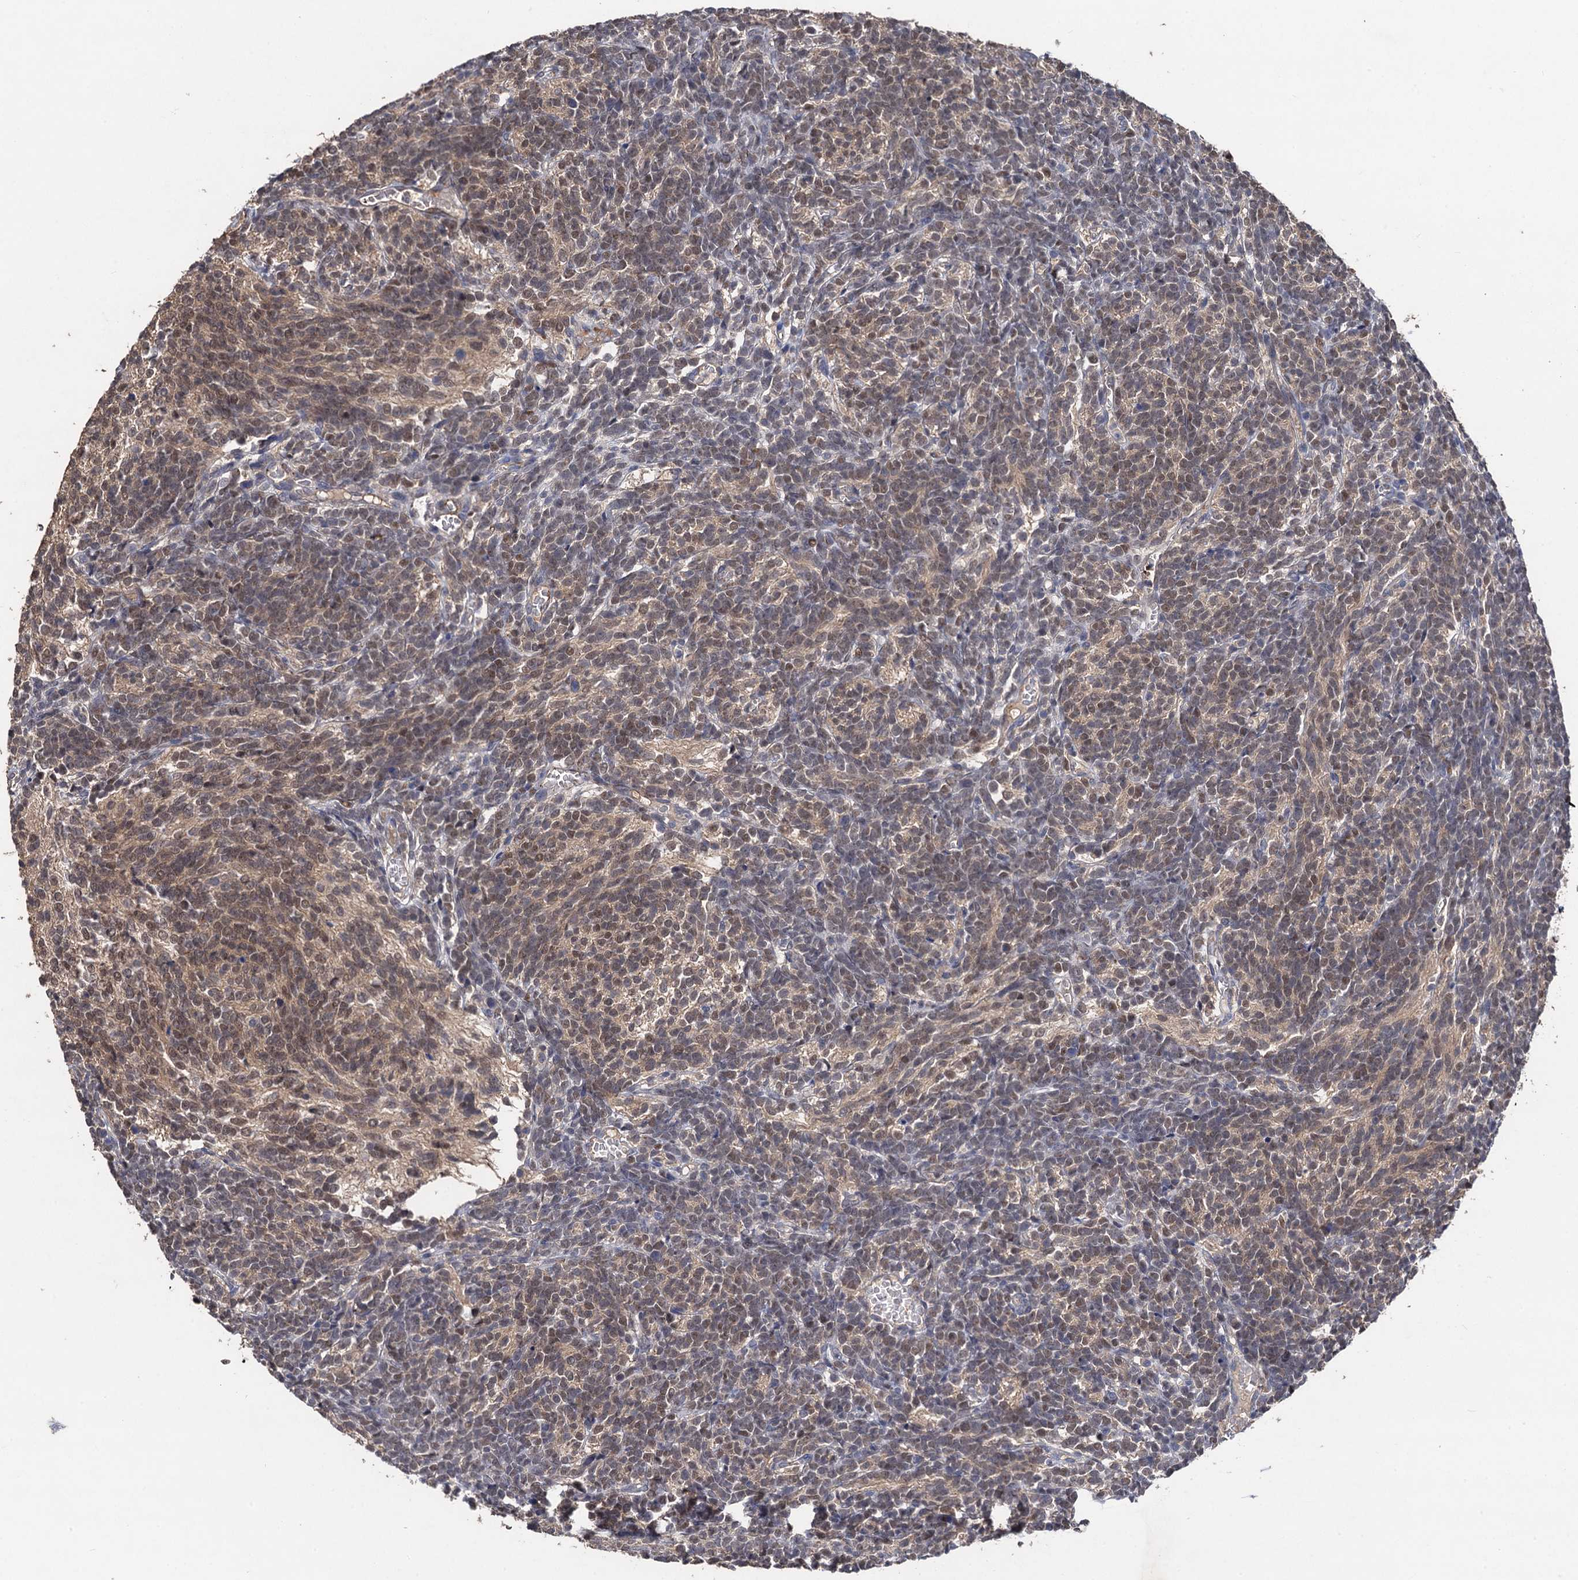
{"staining": {"intensity": "weak", "quantity": "25%-75%", "location": "cytoplasmic/membranous,nuclear"}, "tissue": "glioma", "cell_type": "Tumor cells", "image_type": "cancer", "snomed": [{"axis": "morphology", "description": "Glioma, malignant, Low grade"}, {"axis": "topography", "description": "Brain"}], "caption": "Tumor cells demonstrate low levels of weak cytoplasmic/membranous and nuclear staining in about 25%-75% of cells in human malignant glioma (low-grade). The staining was performed using DAB to visualize the protein expression in brown, while the nuclei were stained in blue with hematoxylin (Magnification: 20x).", "gene": "PPTC7", "patient": {"sex": "female", "age": 1}}